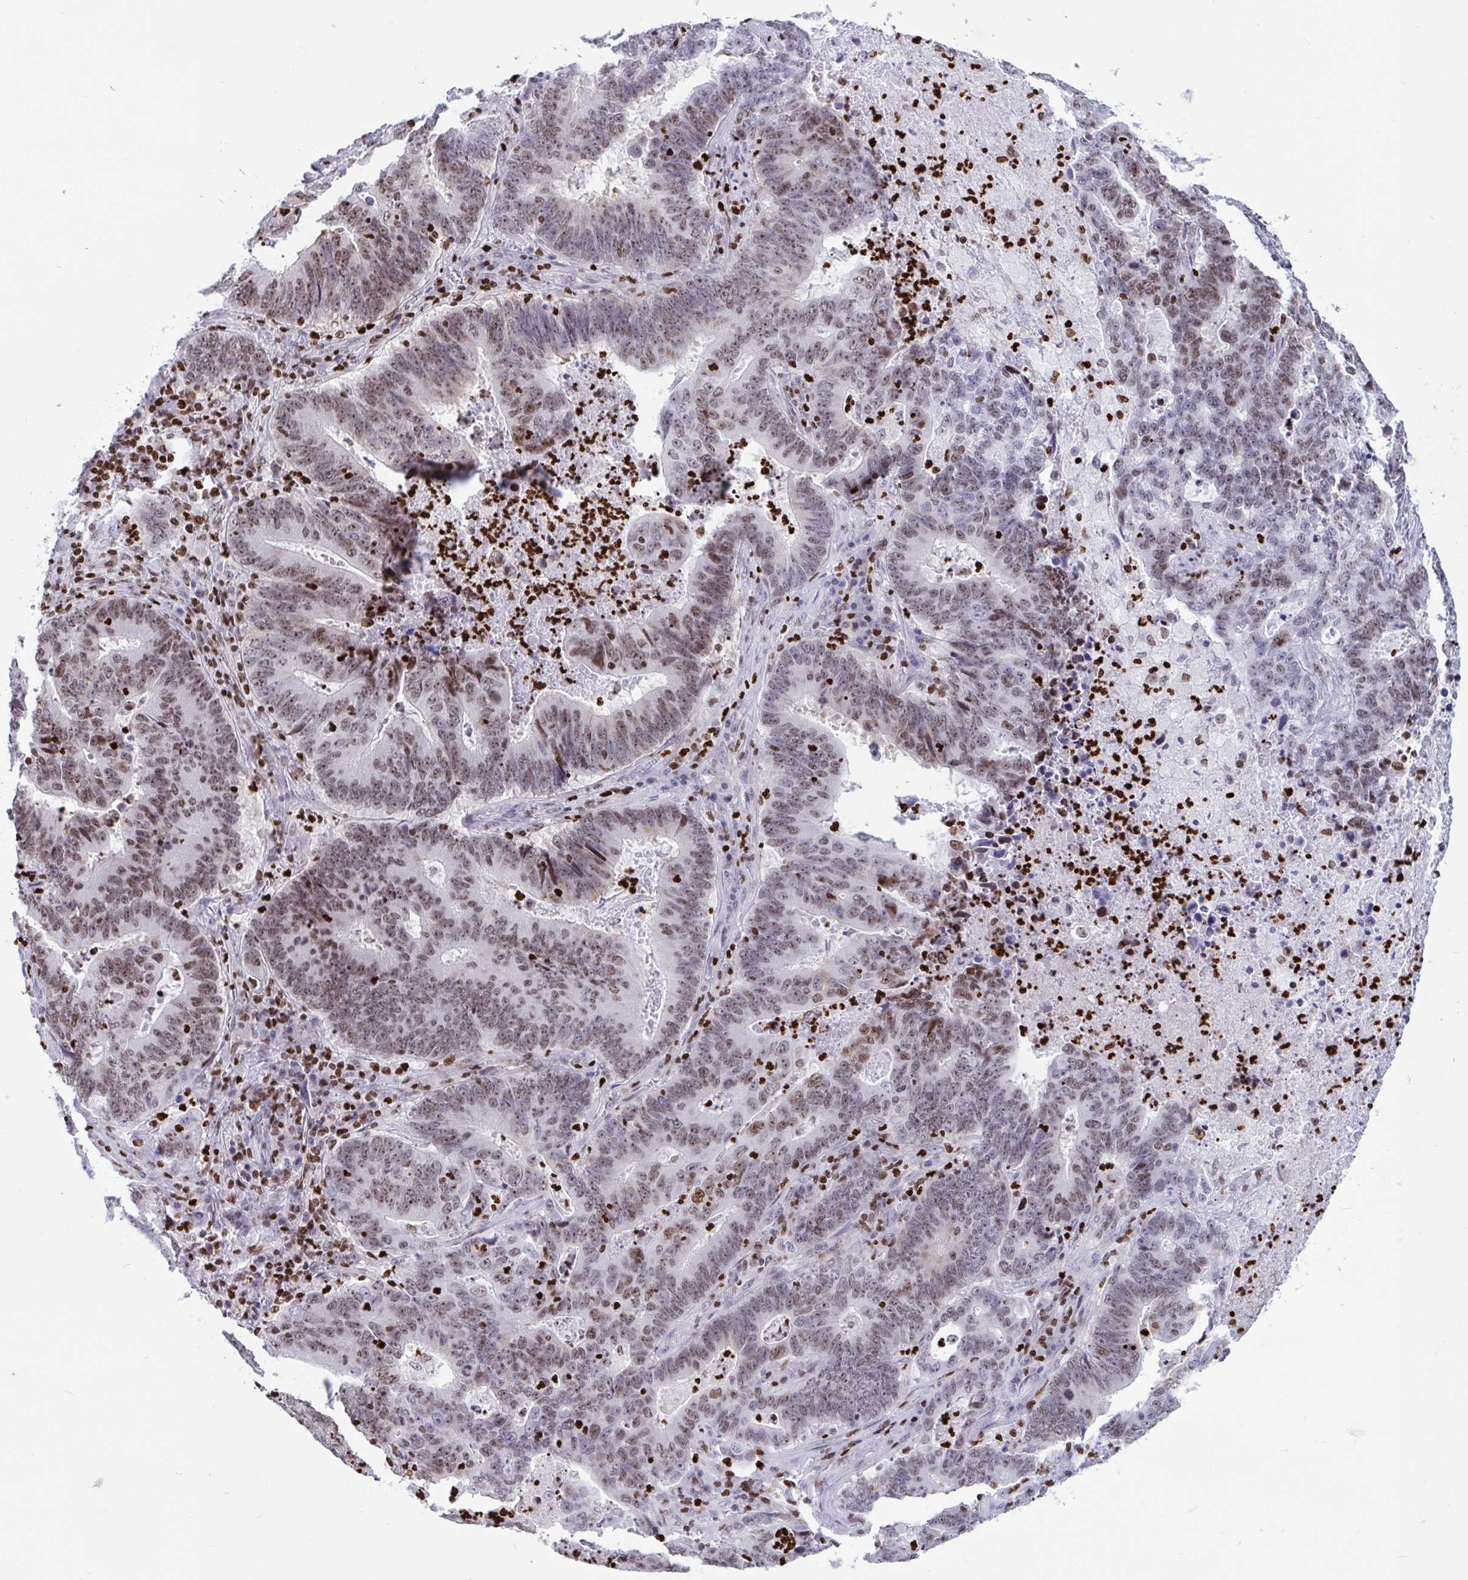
{"staining": {"intensity": "weak", "quantity": ">75%", "location": "nuclear"}, "tissue": "lung cancer", "cell_type": "Tumor cells", "image_type": "cancer", "snomed": [{"axis": "morphology", "description": "Aneuploidy"}, {"axis": "morphology", "description": "Adenocarcinoma, NOS"}, {"axis": "morphology", "description": "Adenocarcinoma primary or metastatic"}, {"axis": "topography", "description": "Lung"}], "caption": "Lung cancer (adenocarcinoma primary or metastatic) stained with DAB (3,3'-diaminobenzidine) IHC exhibits low levels of weak nuclear staining in approximately >75% of tumor cells.", "gene": "HMGB2", "patient": {"sex": "female", "age": 75}}